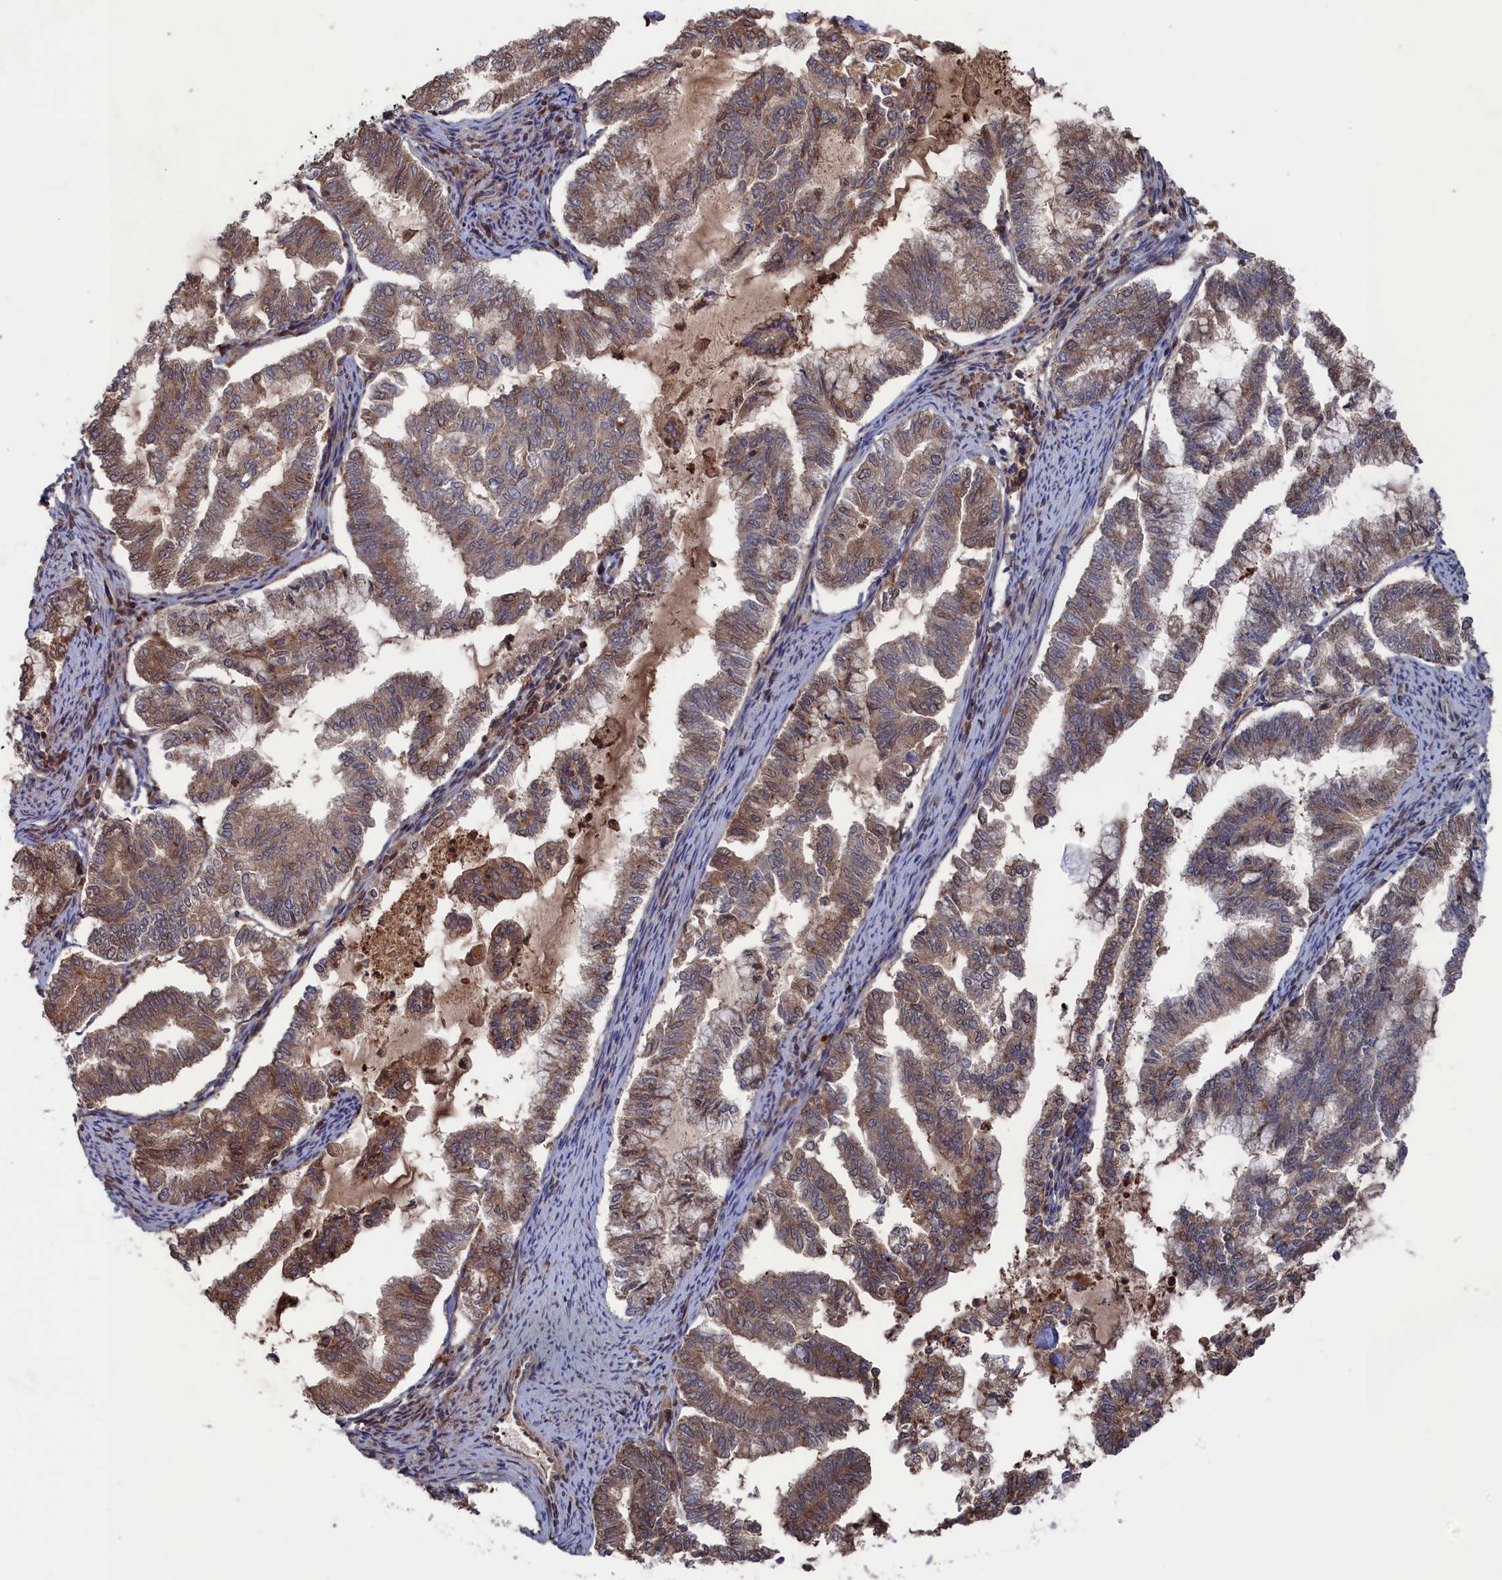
{"staining": {"intensity": "moderate", "quantity": "25%-75%", "location": "cytoplasmic/membranous,nuclear"}, "tissue": "endometrial cancer", "cell_type": "Tumor cells", "image_type": "cancer", "snomed": [{"axis": "morphology", "description": "Adenocarcinoma, NOS"}, {"axis": "topography", "description": "Endometrium"}], "caption": "This is a histology image of immunohistochemistry (IHC) staining of endometrial cancer (adenocarcinoma), which shows moderate expression in the cytoplasmic/membranous and nuclear of tumor cells.", "gene": "PLA2G15", "patient": {"sex": "female", "age": 79}}